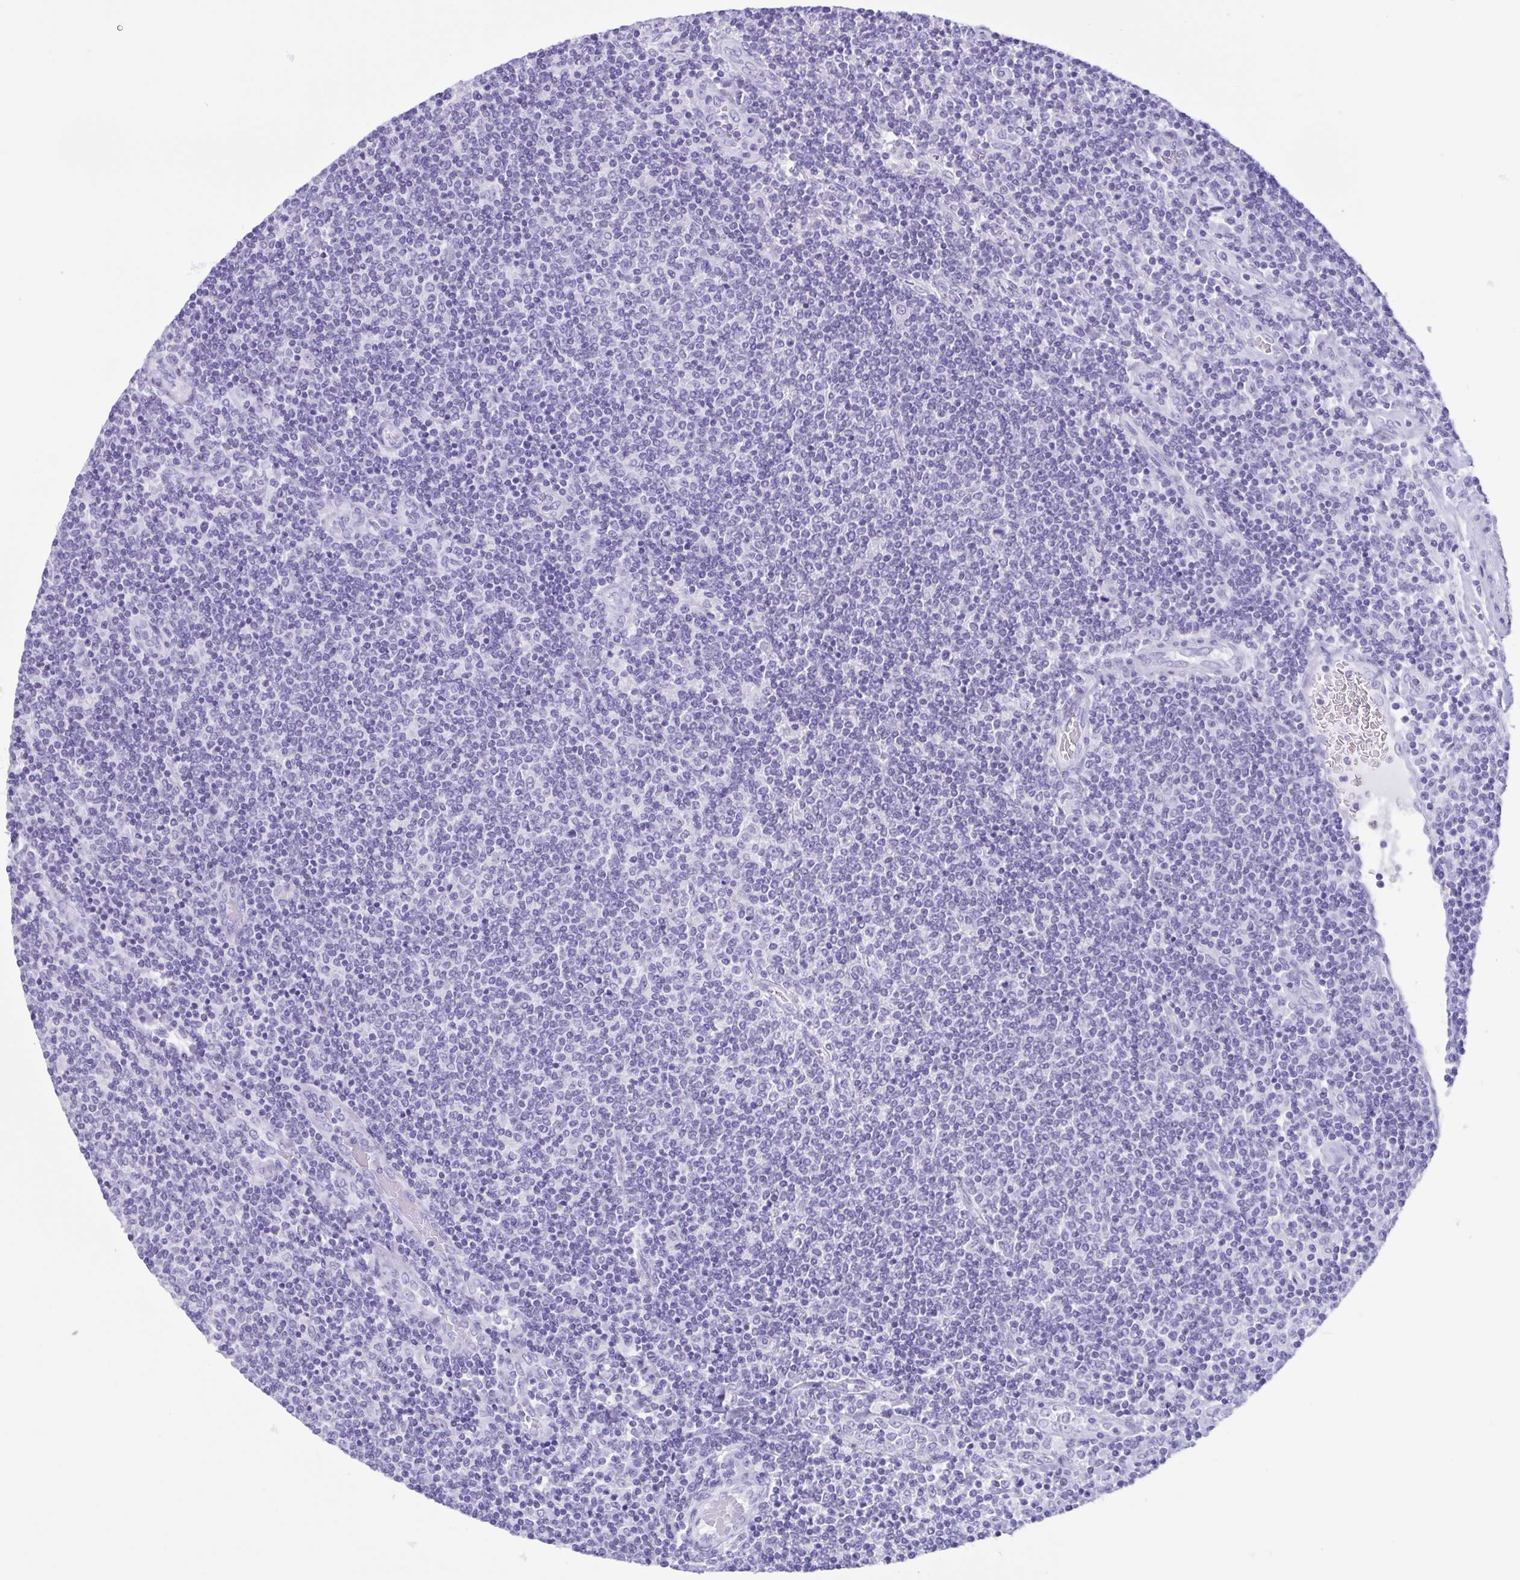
{"staining": {"intensity": "negative", "quantity": "none", "location": "none"}, "tissue": "lymphoma", "cell_type": "Tumor cells", "image_type": "cancer", "snomed": [{"axis": "morphology", "description": "Malignant lymphoma, non-Hodgkin's type, Low grade"}, {"axis": "topography", "description": "Lymph node"}], "caption": "A histopathology image of human low-grade malignant lymphoma, non-Hodgkin's type is negative for staining in tumor cells.", "gene": "LTF", "patient": {"sex": "male", "age": 52}}